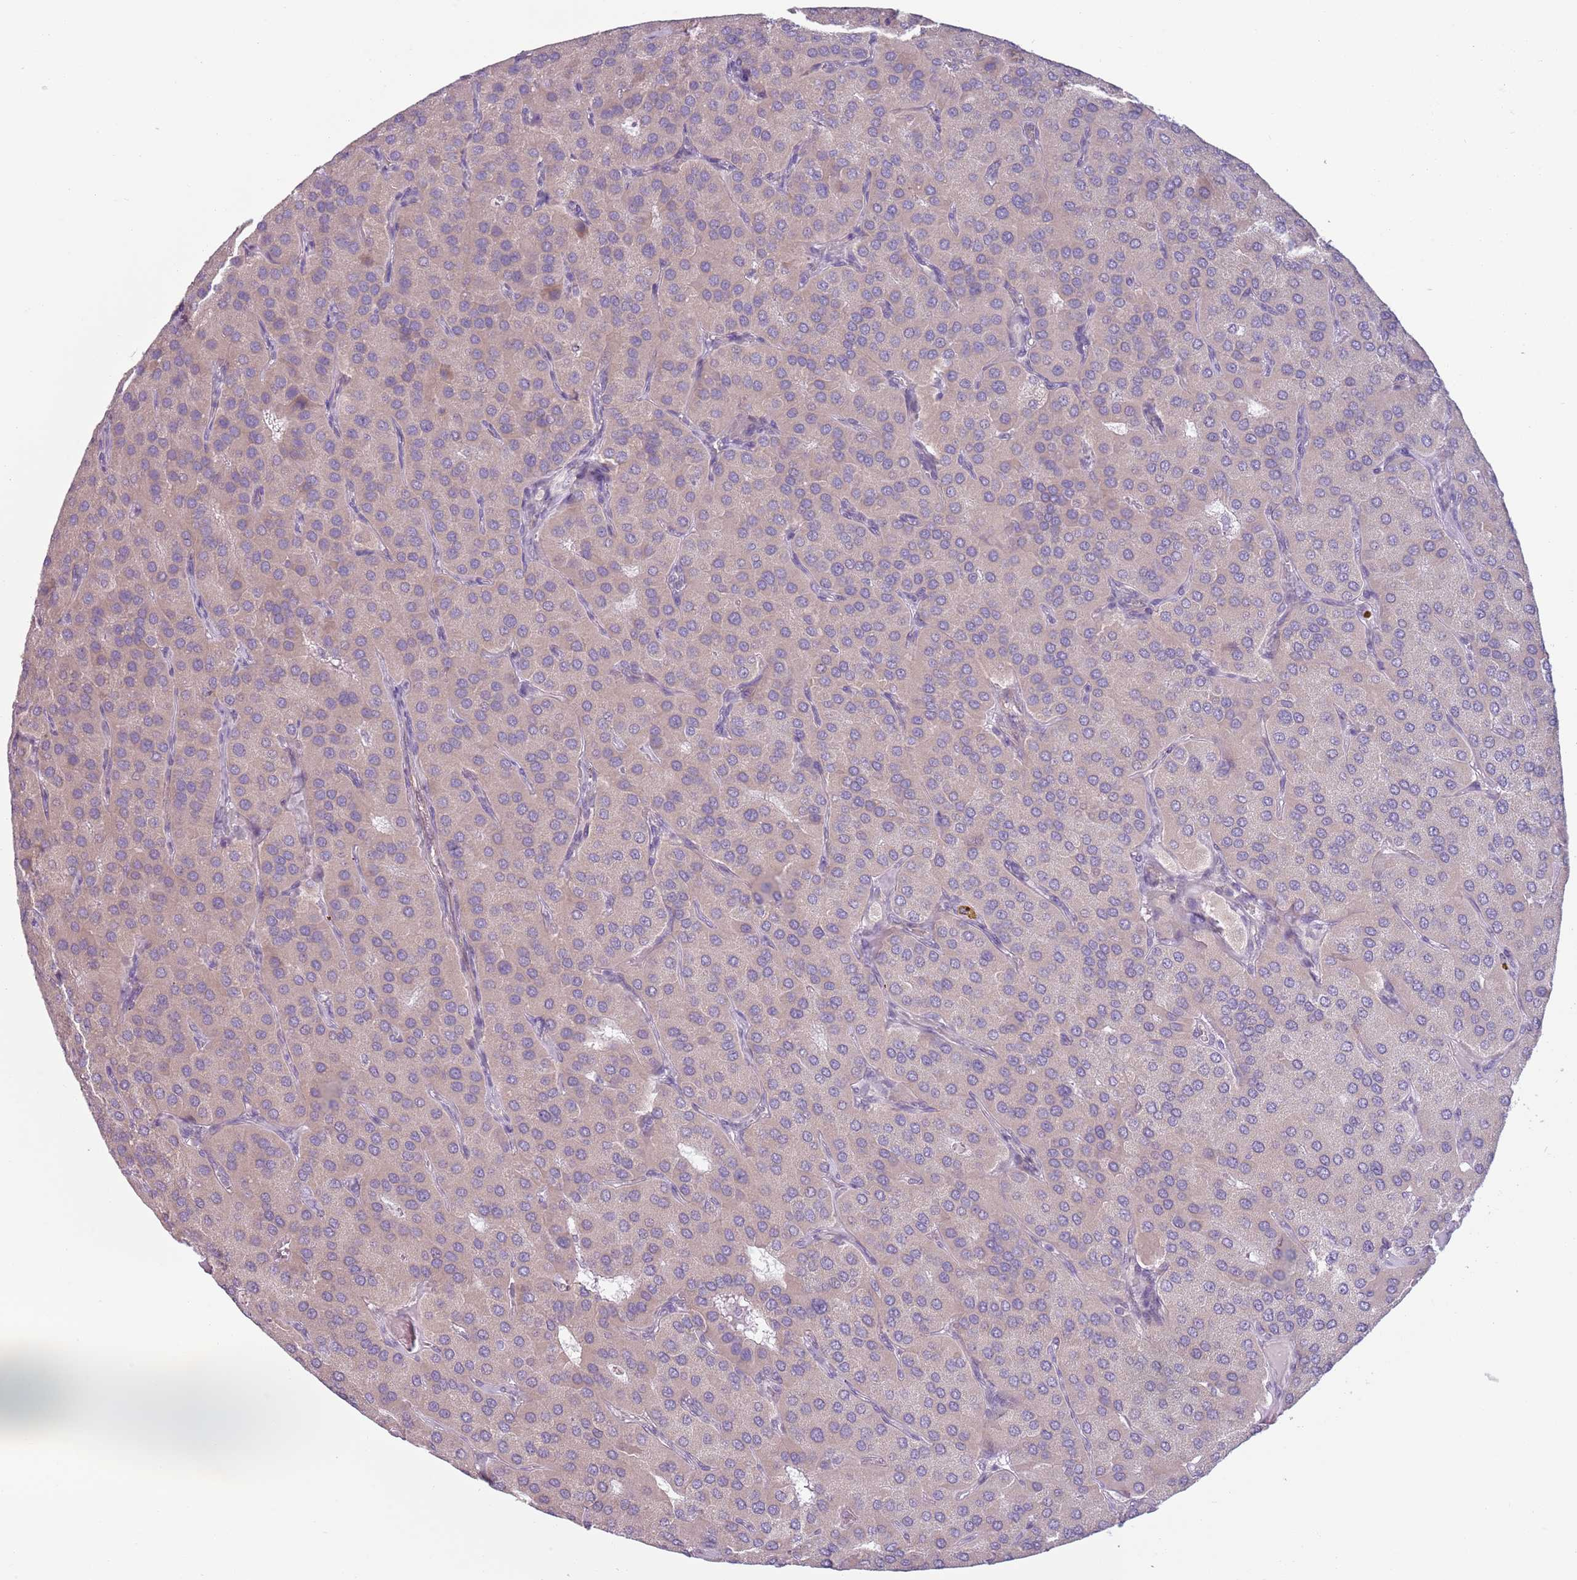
{"staining": {"intensity": "weak", "quantity": "<25%", "location": "cytoplasmic/membranous"}, "tissue": "parathyroid gland", "cell_type": "Glandular cells", "image_type": "normal", "snomed": [{"axis": "morphology", "description": "Normal tissue, NOS"}, {"axis": "morphology", "description": "Adenoma, NOS"}, {"axis": "topography", "description": "Parathyroid gland"}], "caption": "Immunohistochemical staining of unremarkable parathyroid gland shows no significant positivity in glandular cells.", "gene": "TLCD2", "patient": {"sex": "female", "age": 86}}